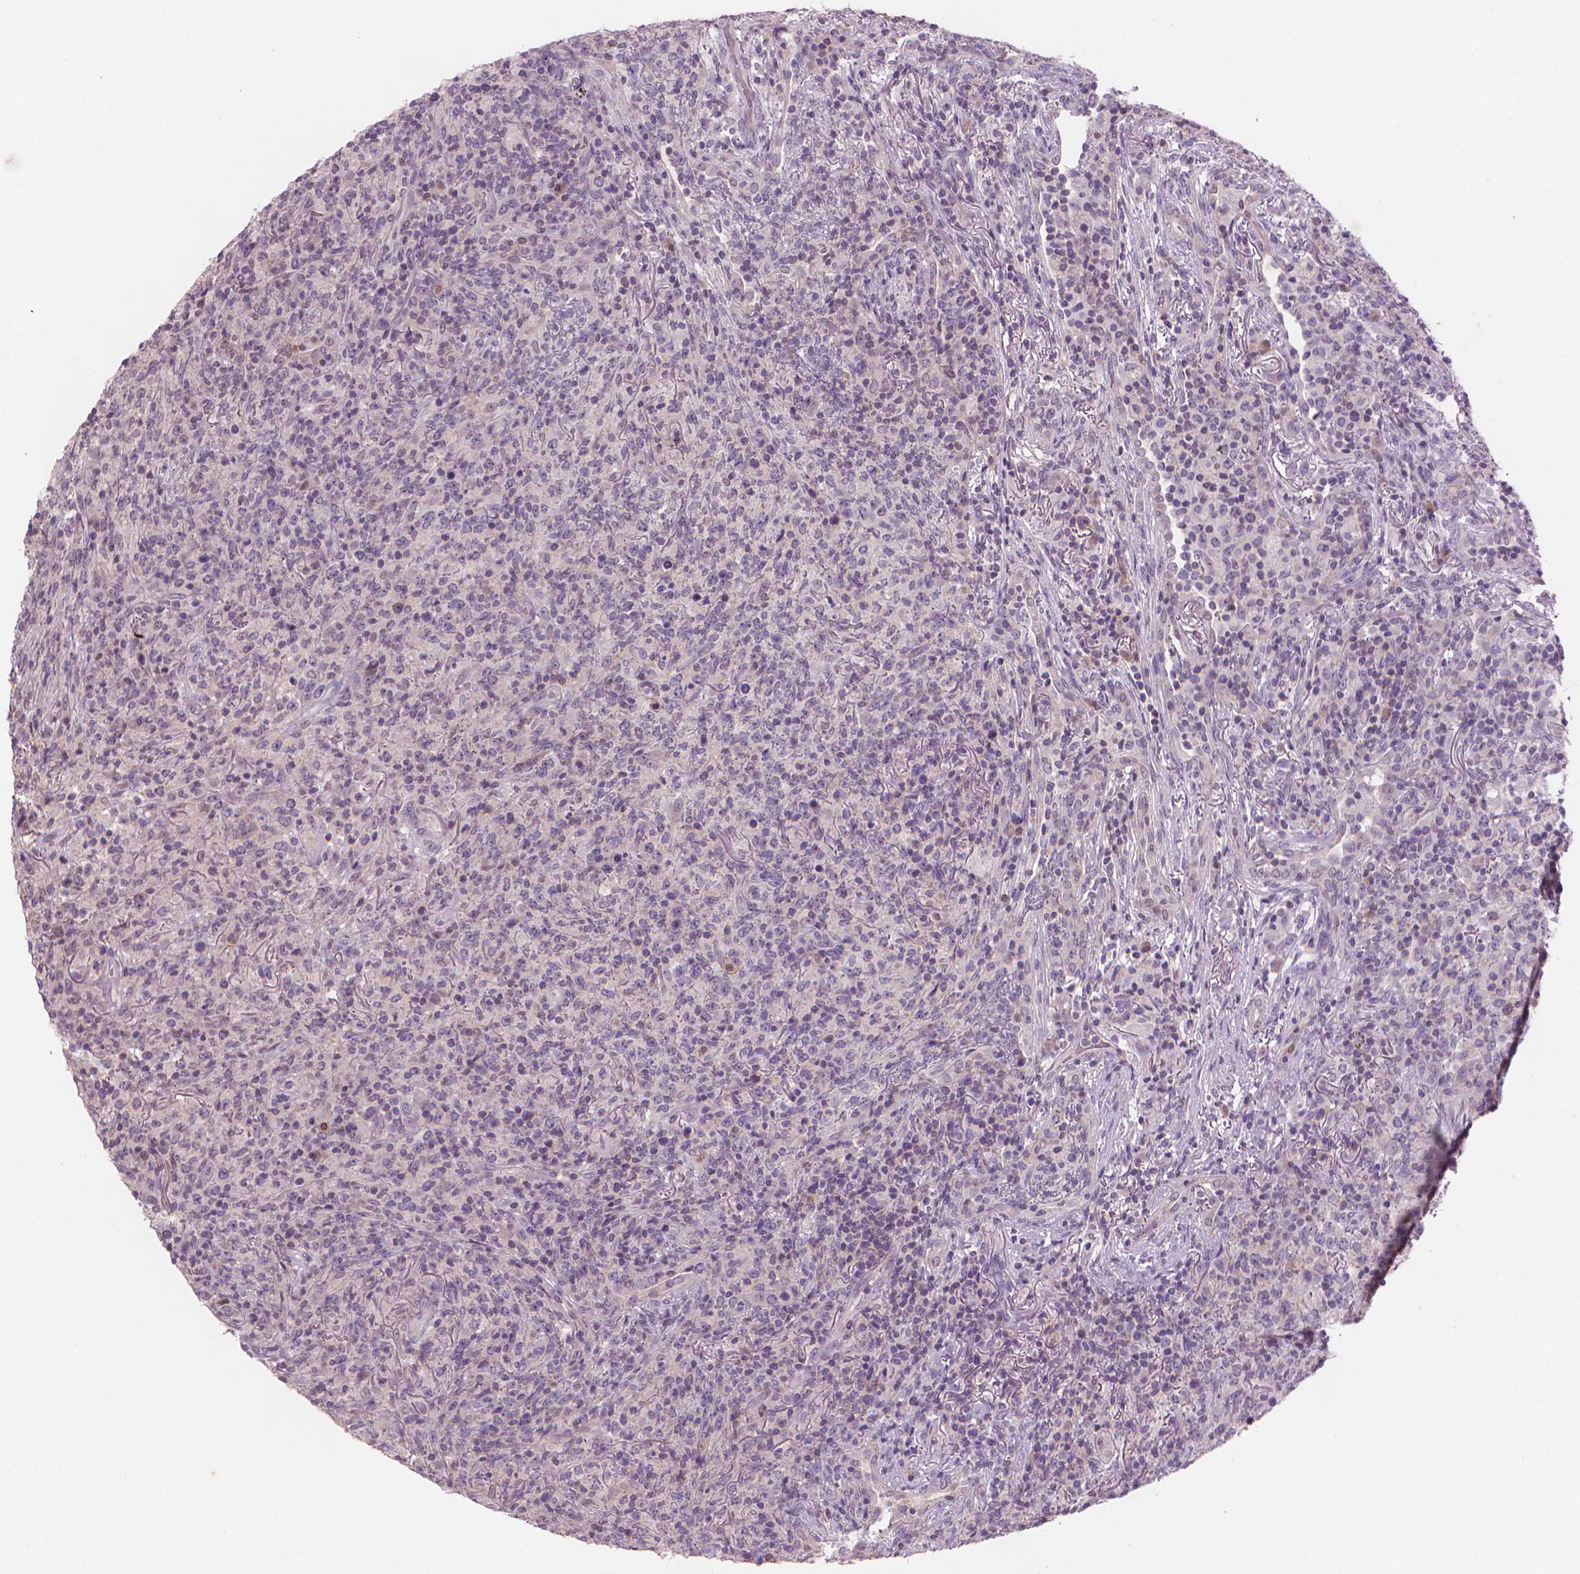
{"staining": {"intensity": "negative", "quantity": "none", "location": "none"}, "tissue": "lymphoma", "cell_type": "Tumor cells", "image_type": "cancer", "snomed": [{"axis": "morphology", "description": "Malignant lymphoma, non-Hodgkin's type, High grade"}, {"axis": "topography", "description": "Lung"}], "caption": "Immunohistochemical staining of human malignant lymphoma, non-Hodgkin's type (high-grade) exhibits no significant staining in tumor cells. The staining is performed using DAB brown chromogen with nuclei counter-stained in using hematoxylin.", "gene": "ENO2", "patient": {"sex": "male", "age": 79}}